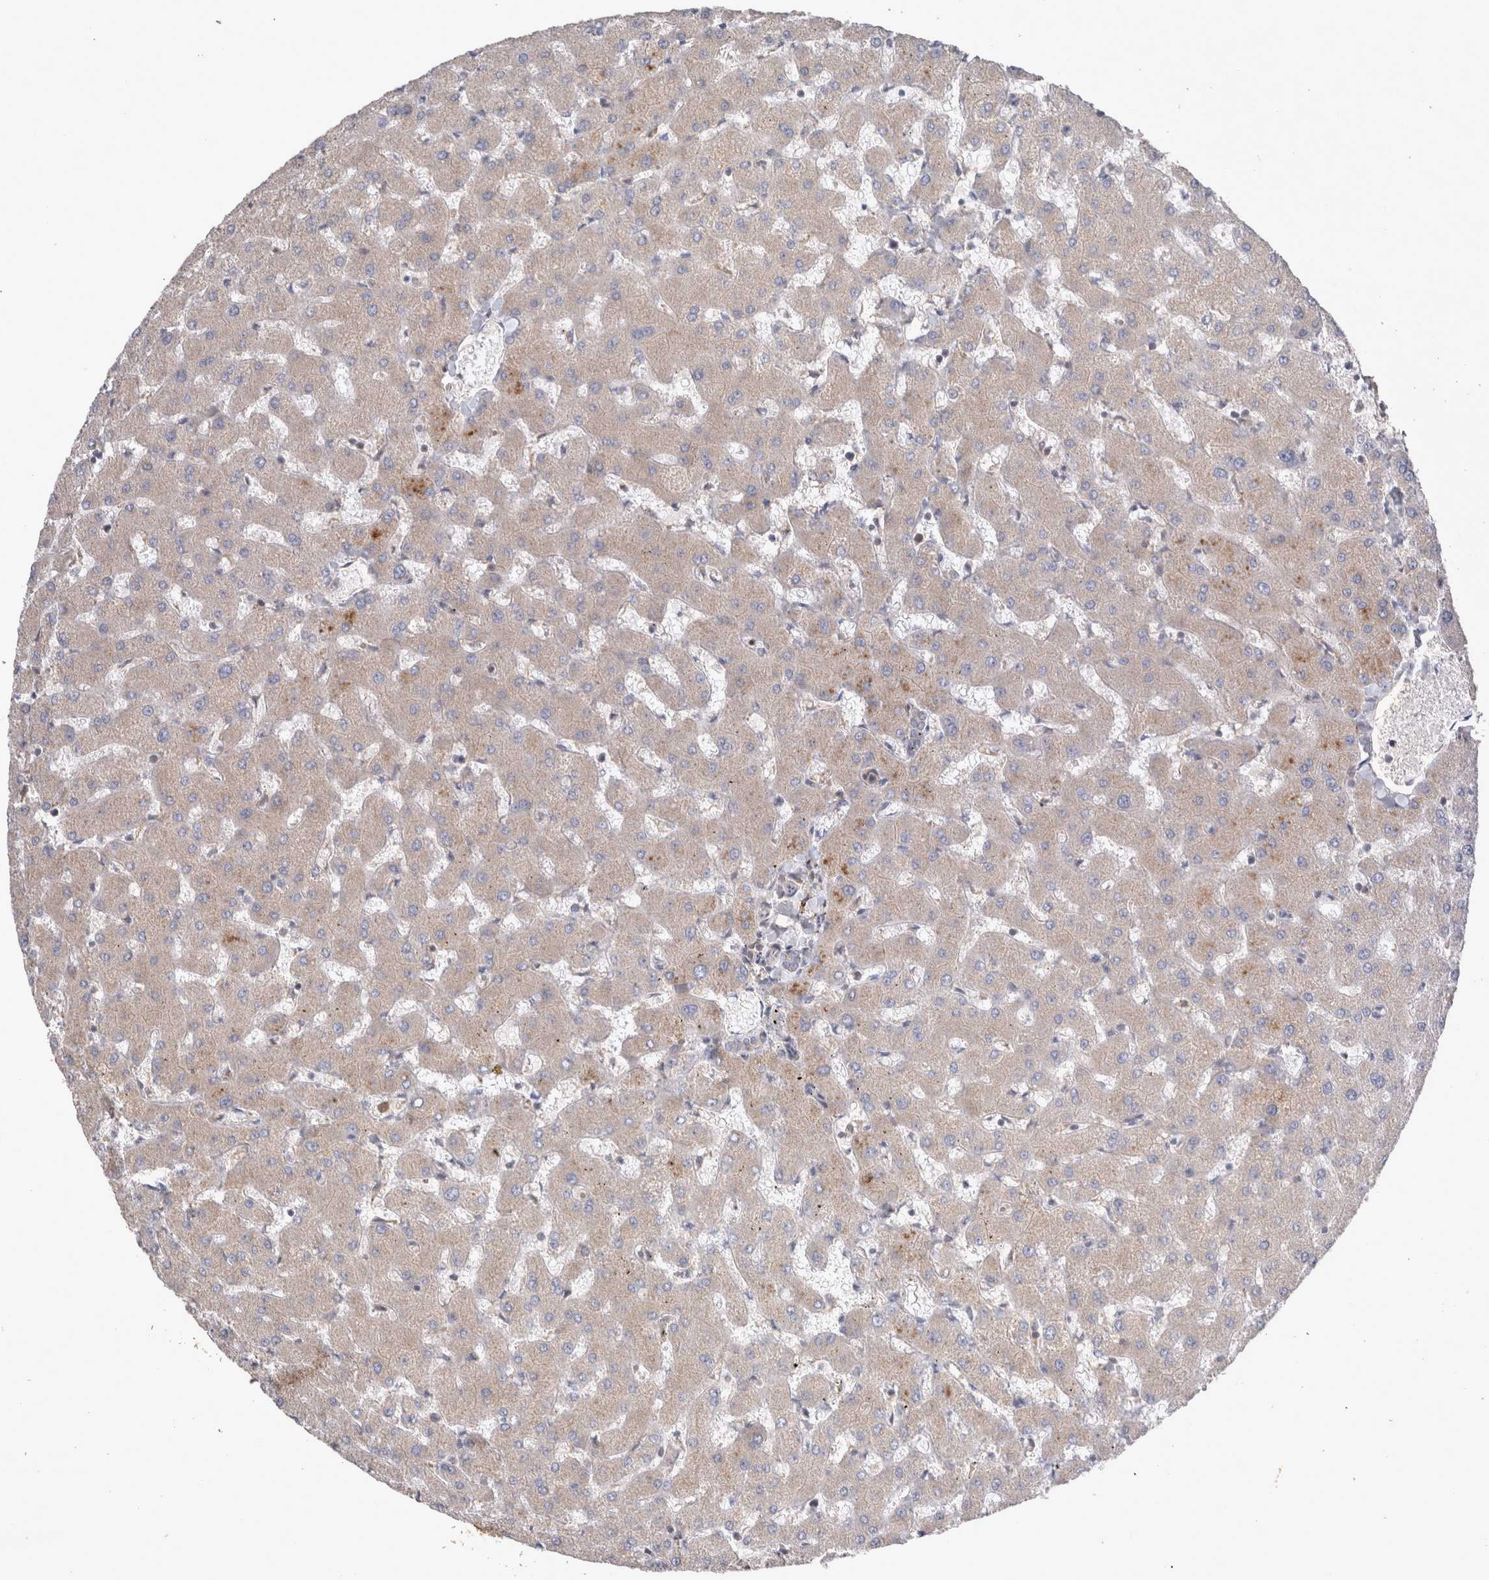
{"staining": {"intensity": "weak", "quantity": "25%-75%", "location": "cytoplasmic/membranous"}, "tissue": "liver", "cell_type": "Cholangiocytes", "image_type": "normal", "snomed": [{"axis": "morphology", "description": "Normal tissue, NOS"}, {"axis": "topography", "description": "Liver"}], "caption": "Normal liver demonstrates weak cytoplasmic/membranous staining in about 25%-75% of cholangiocytes.", "gene": "SRD5A3", "patient": {"sex": "female", "age": 63}}